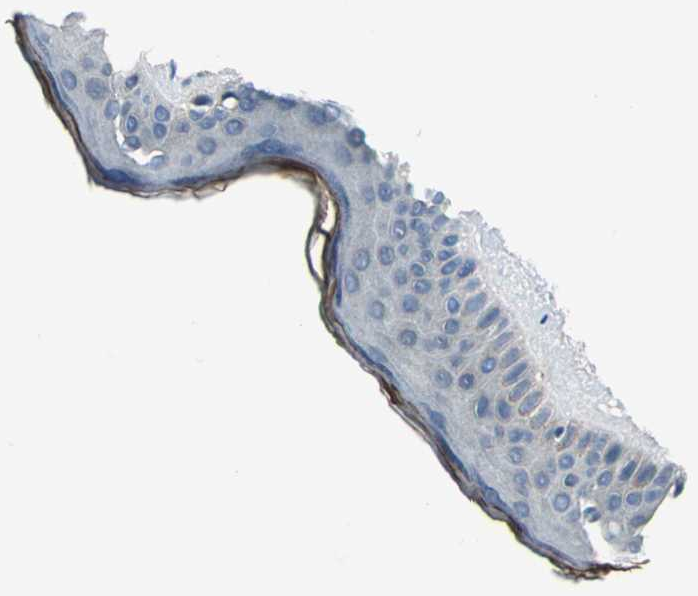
{"staining": {"intensity": "negative", "quantity": "none", "location": "none"}, "tissue": "skin", "cell_type": "Fibroblasts", "image_type": "normal", "snomed": [{"axis": "morphology", "description": "Normal tissue, NOS"}, {"axis": "topography", "description": "Skin"}], "caption": "Fibroblasts show no significant protein staining in unremarkable skin. (DAB immunohistochemistry with hematoxylin counter stain).", "gene": "ZNF415", "patient": {"sex": "female", "age": 19}}